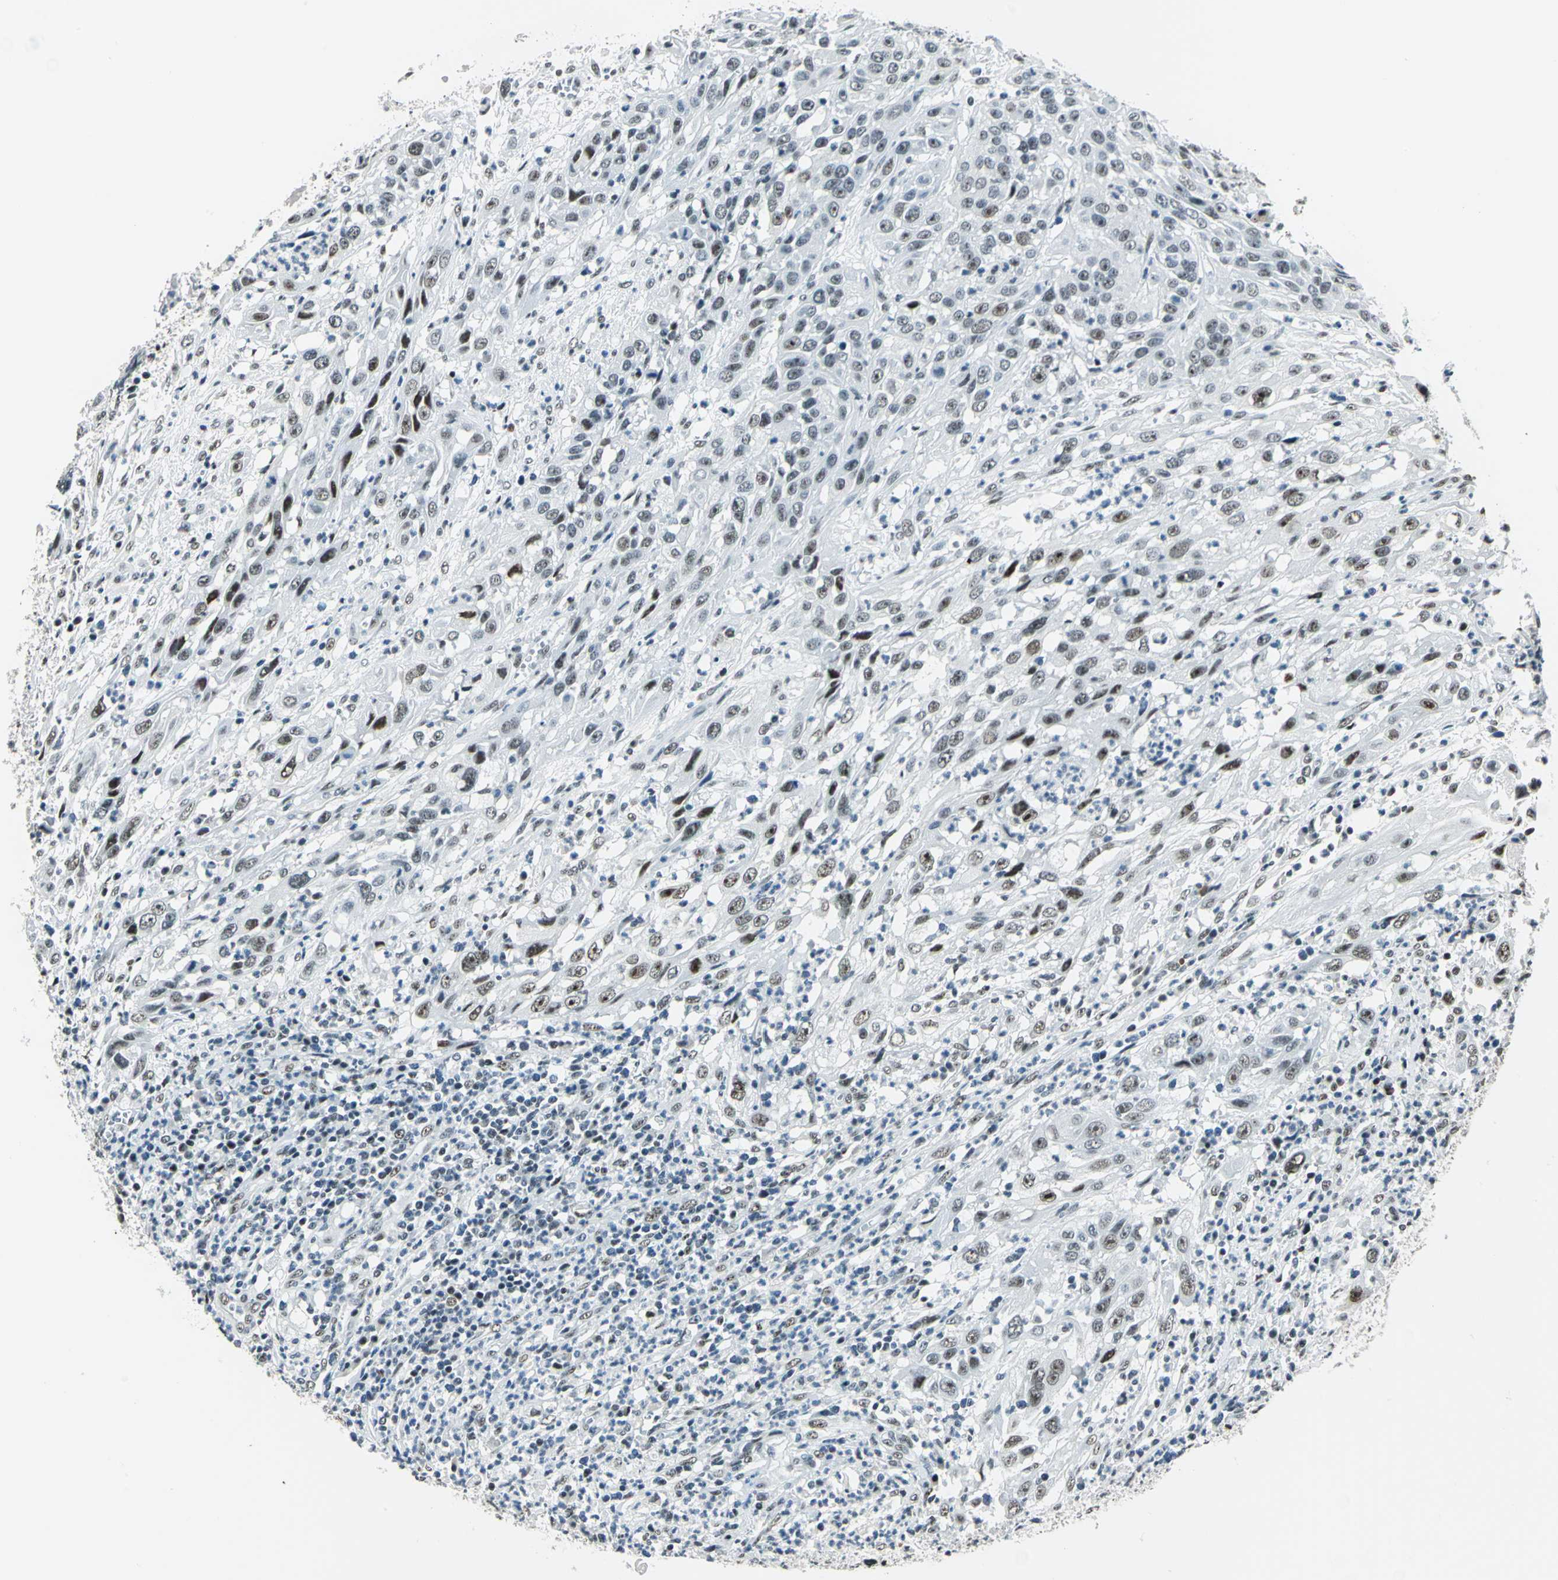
{"staining": {"intensity": "moderate", "quantity": ">75%", "location": "nuclear"}, "tissue": "cervical cancer", "cell_type": "Tumor cells", "image_type": "cancer", "snomed": [{"axis": "morphology", "description": "Squamous cell carcinoma, NOS"}, {"axis": "topography", "description": "Cervix"}], "caption": "Immunohistochemistry histopathology image of neoplastic tissue: cervical squamous cell carcinoma stained using IHC exhibits medium levels of moderate protein expression localized specifically in the nuclear of tumor cells, appearing as a nuclear brown color.", "gene": "KAT6B", "patient": {"sex": "female", "age": 32}}